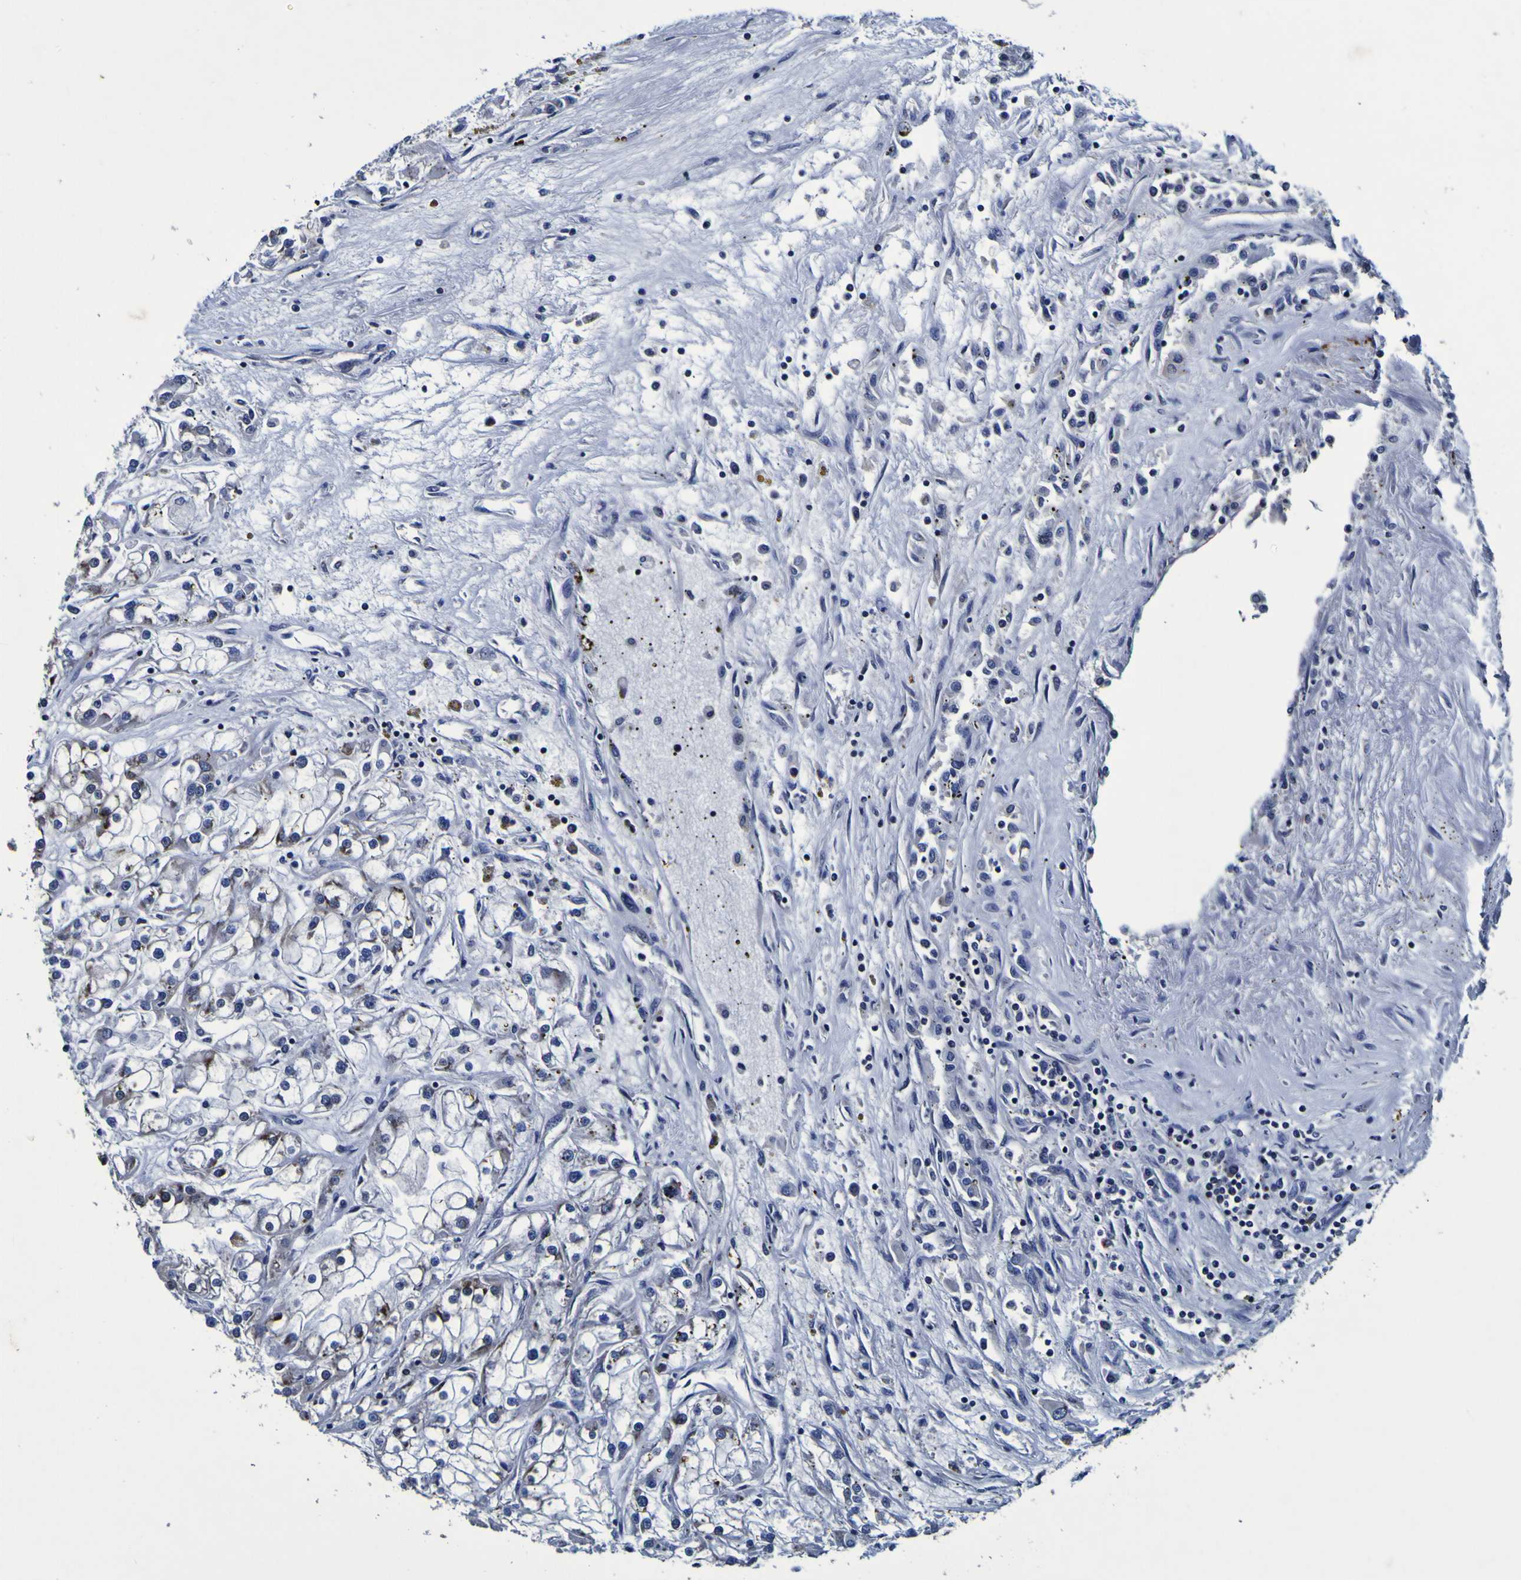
{"staining": {"intensity": "negative", "quantity": "none", "location": "none"}, "tissue": "renal cancer", "cell_type": "Tumor cells", "image_type": "cancer", "snomed": [{"axis": "morphology", "description": "Adenocarcinoma, NOS"}, {"axis": "topography", "description": "Kidney"}], "caption": "Immunohistochemistry histopathology image of renal cancer (adenocarcinoma) stained for a protein (brown), which reveals no expression in tumor cells.", "gene": "SORCS1", "patient": {"sex": "female", "age": 52}}